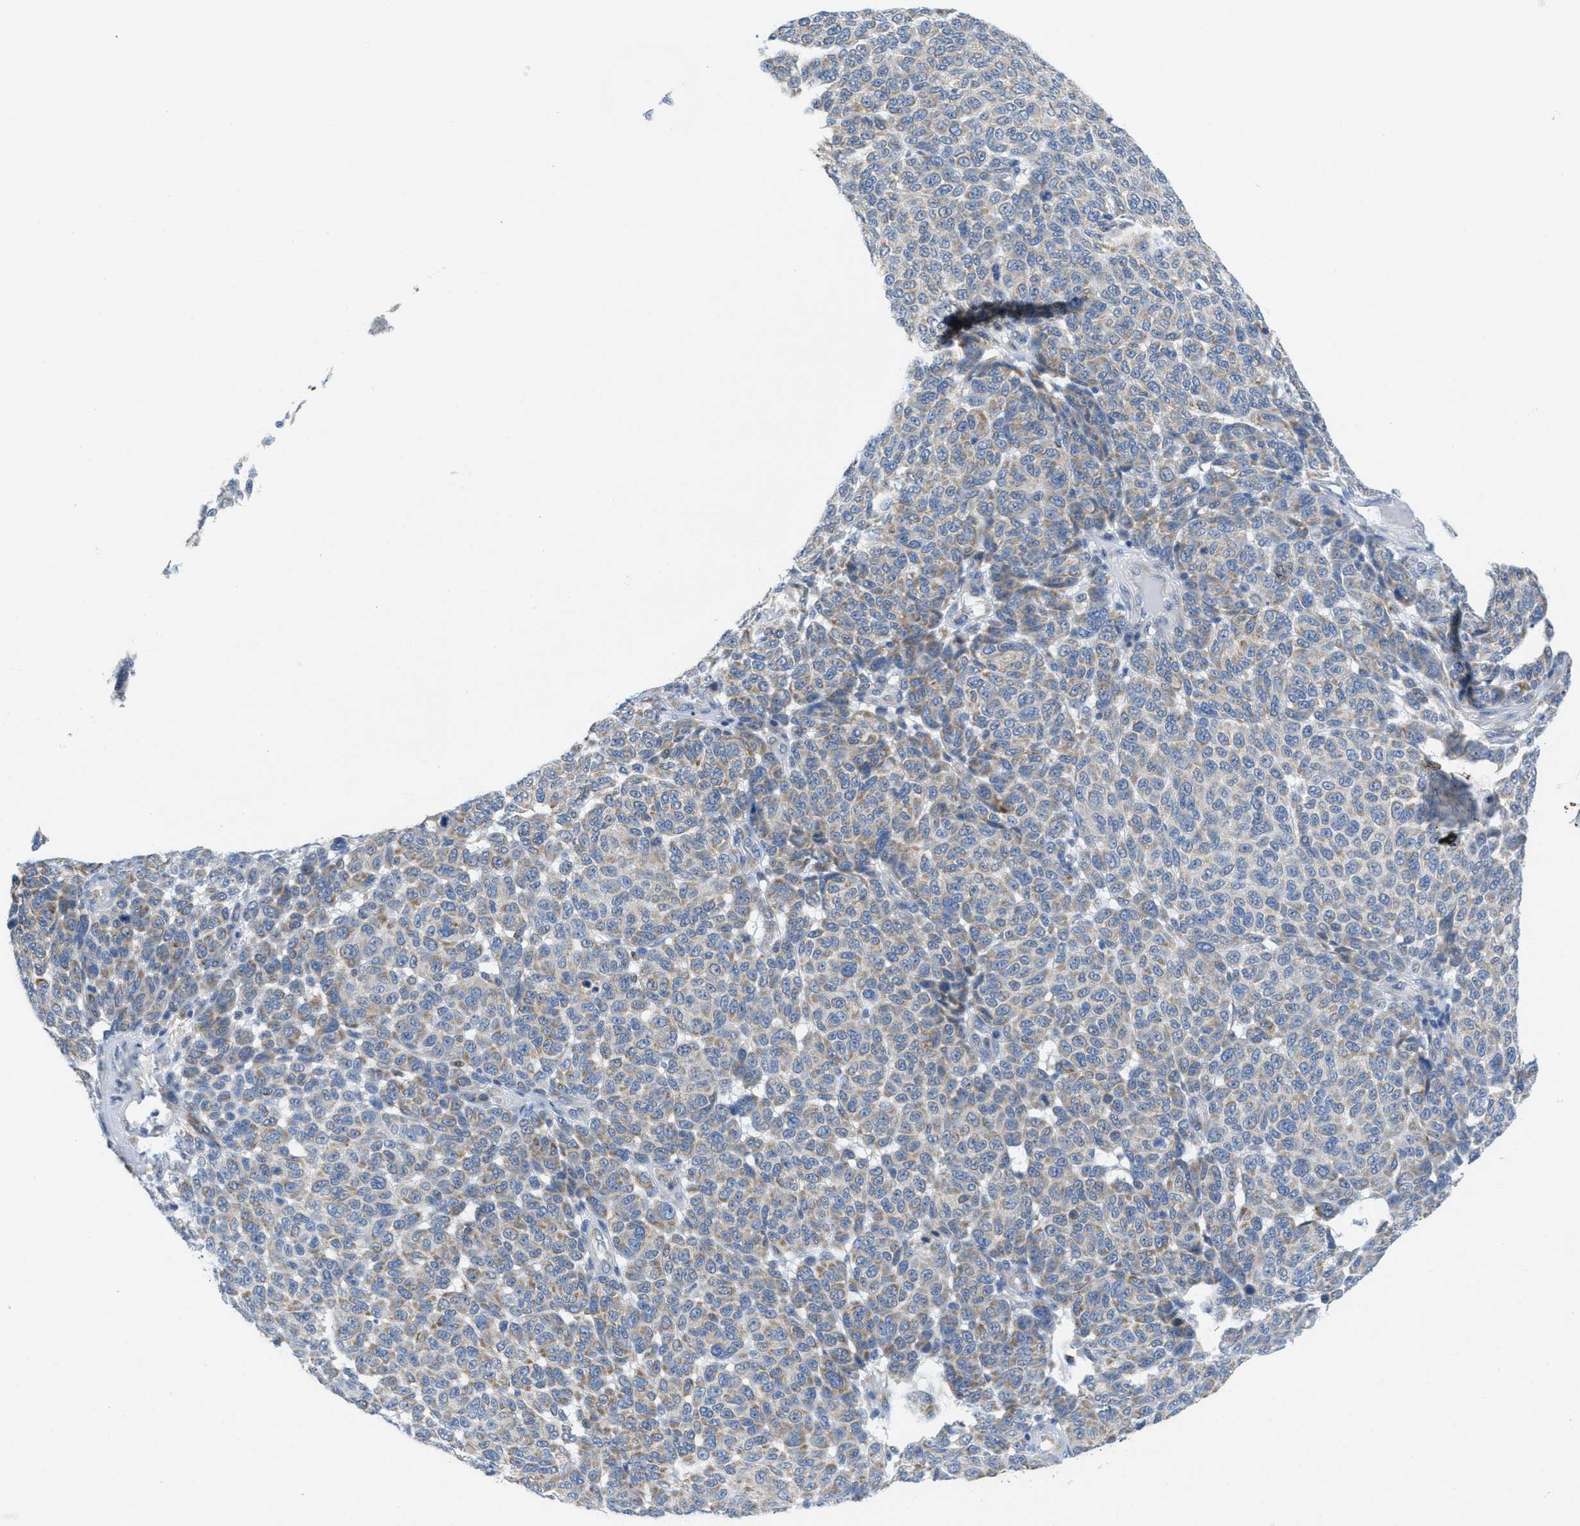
{"staining": {"intensity": "weak", "quantity": "25%-75%", "location": "cytoplasmic/membranous"}, "tissue": "melanoma", "cell_type": "Tumor cells", "image_type": "cancer", "snomed": [{"axis": "morphology", "description": "Malignant melanoma, NOS"}, {"axis": "topography", "description": "Skin"}], "caption": "There is low levels of weak cytoplasmic/membranous expression in tumor cells of melanoma, as demonstrated by immunohistochemical staining (brown color).", "gene": "PTDSS1", "patient": {"sex": "male", "age": 59}}